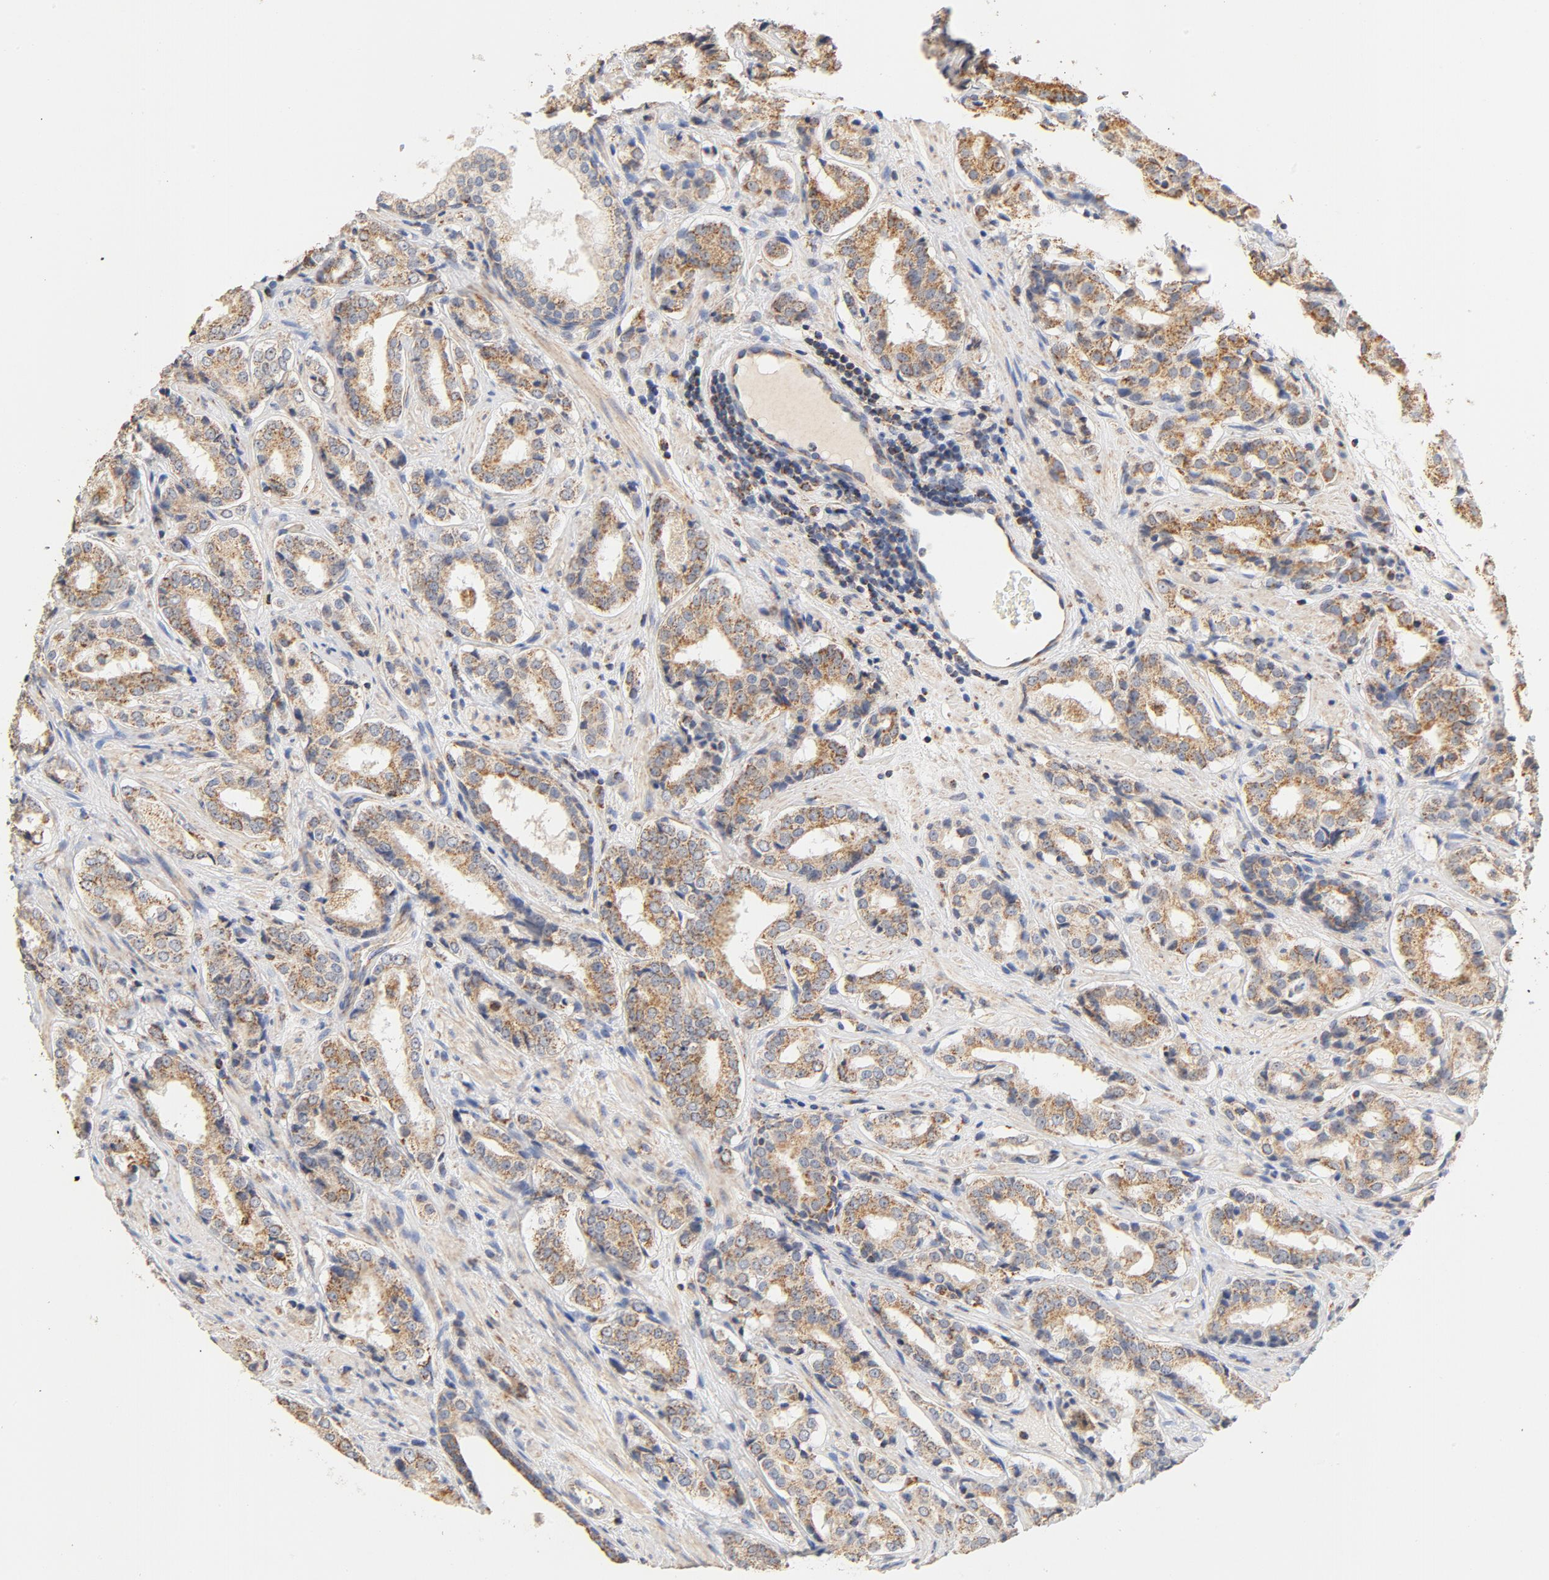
{"staining": {"intensity": "moderate", "quantity": ">75%", "location": "cytoplasmic/membranous"}, "tissue": "prostate cancer", "cell_type": "Tumor cells", "image_type": "cancer", "snomed": [{"axis": "morphology", "description": "Adenocarcinoma, Medium grade"}, {"axis": "topography", "description": "Prostate"}], "caption": "IHC (DAB (3,3'-diaminobenzidine)) staining of prostate cancer shows moderate cytoplasmic/membranous protein positivity in approximately >75% of tumor cells.", "gene": "COX4I1", "patient": {"sex": "male", "age": 60}}